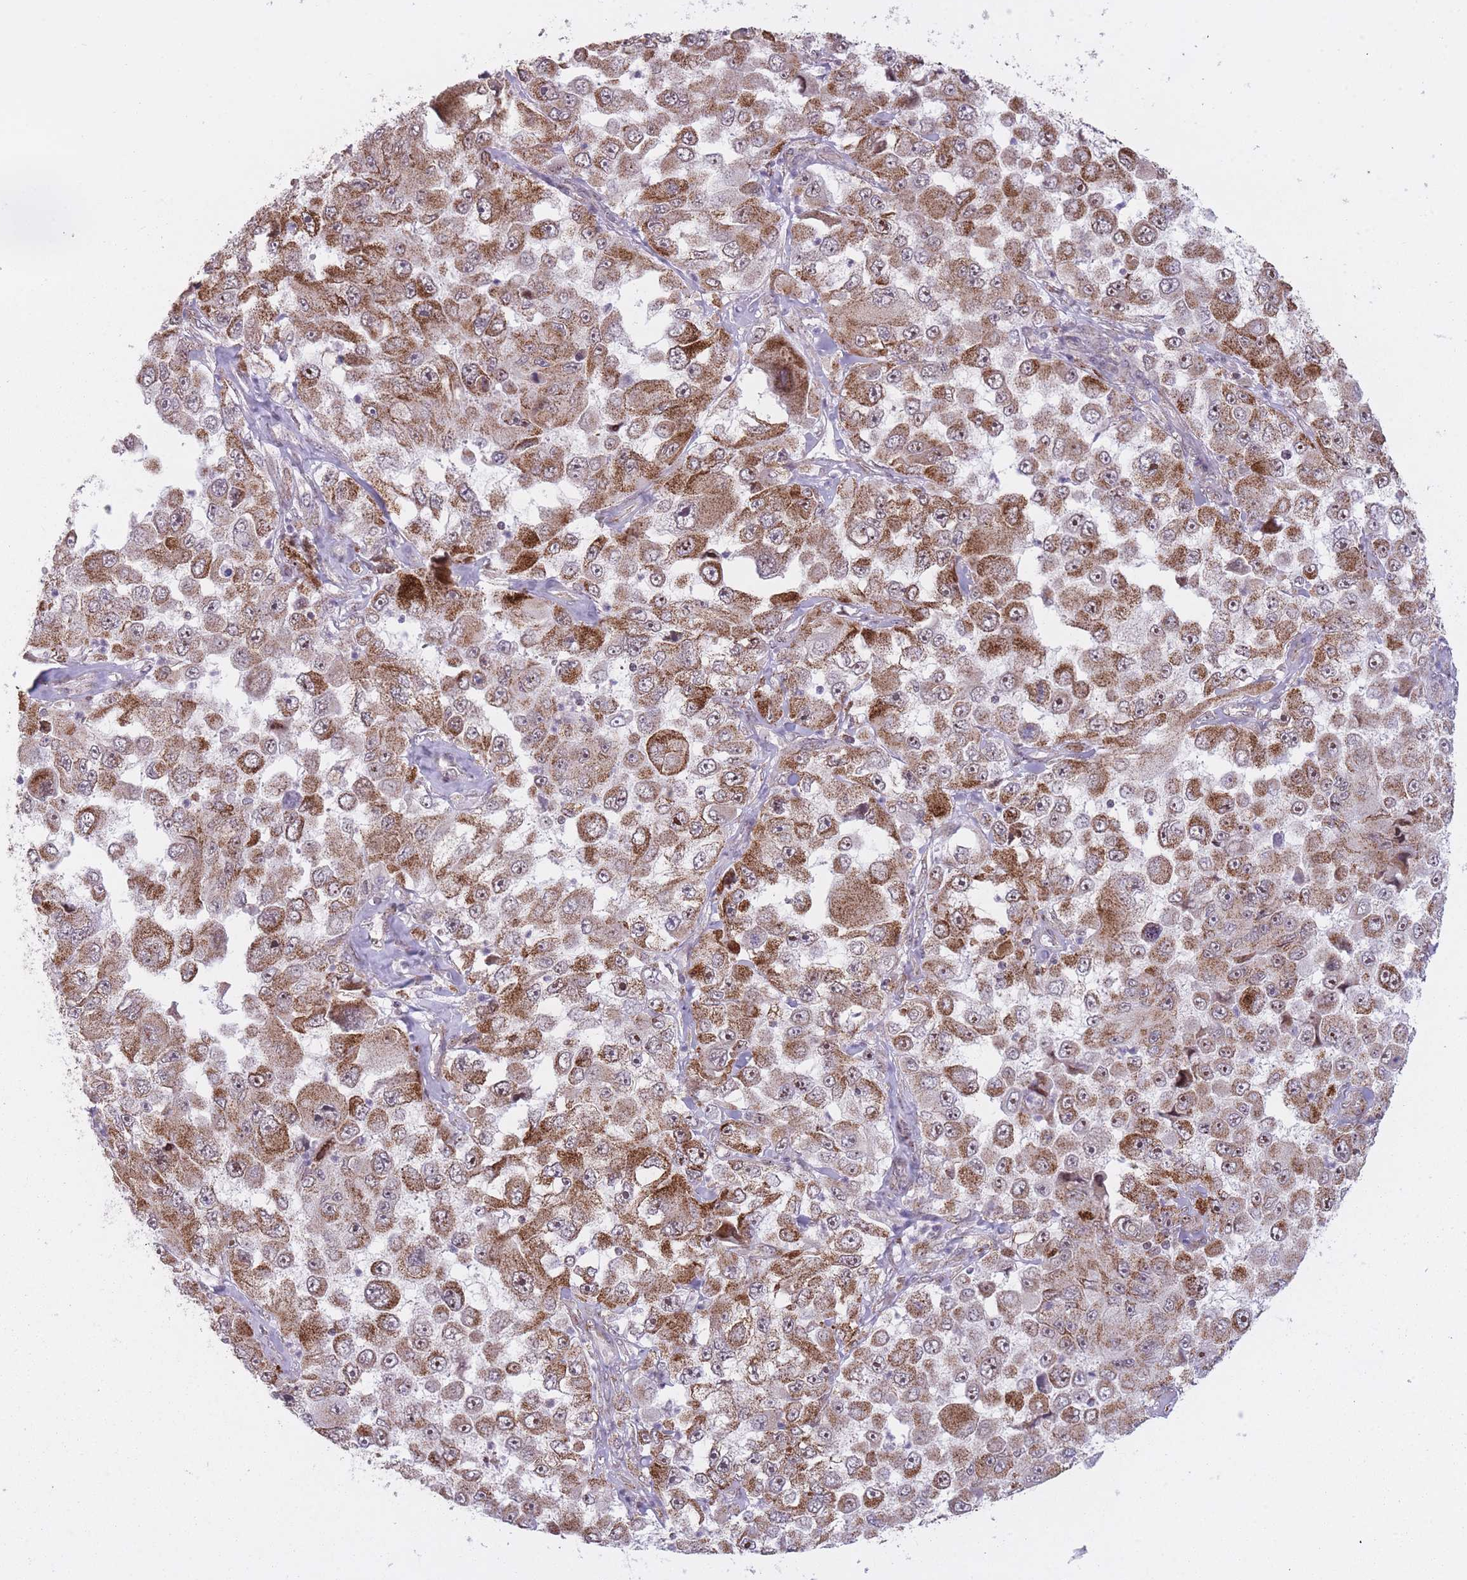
{"staining": {"intensity": "moderate", "quantity": ">75%", "location": "cytoplasmic/membranous"}, "tissue": "melanoma", "cell_type": "Tumor cells", "image_type": "cancer", "snomed": [{"axis": "morphology", "description": "Malignant melanoma, Metastatic site"}, {"axis": "topography", "description": "Lymph node"}], "caption": "Immunohistochemistry (IHC) histopathology image of malignant melanoma (metastatic site) stained for a protein (brown), which displays medium levels of moderate cytoplasmic/membranous expression in about >75% of tumor cells.", "gene": "DPYSL4", "patient": {"sex": "male", "age": 62}}